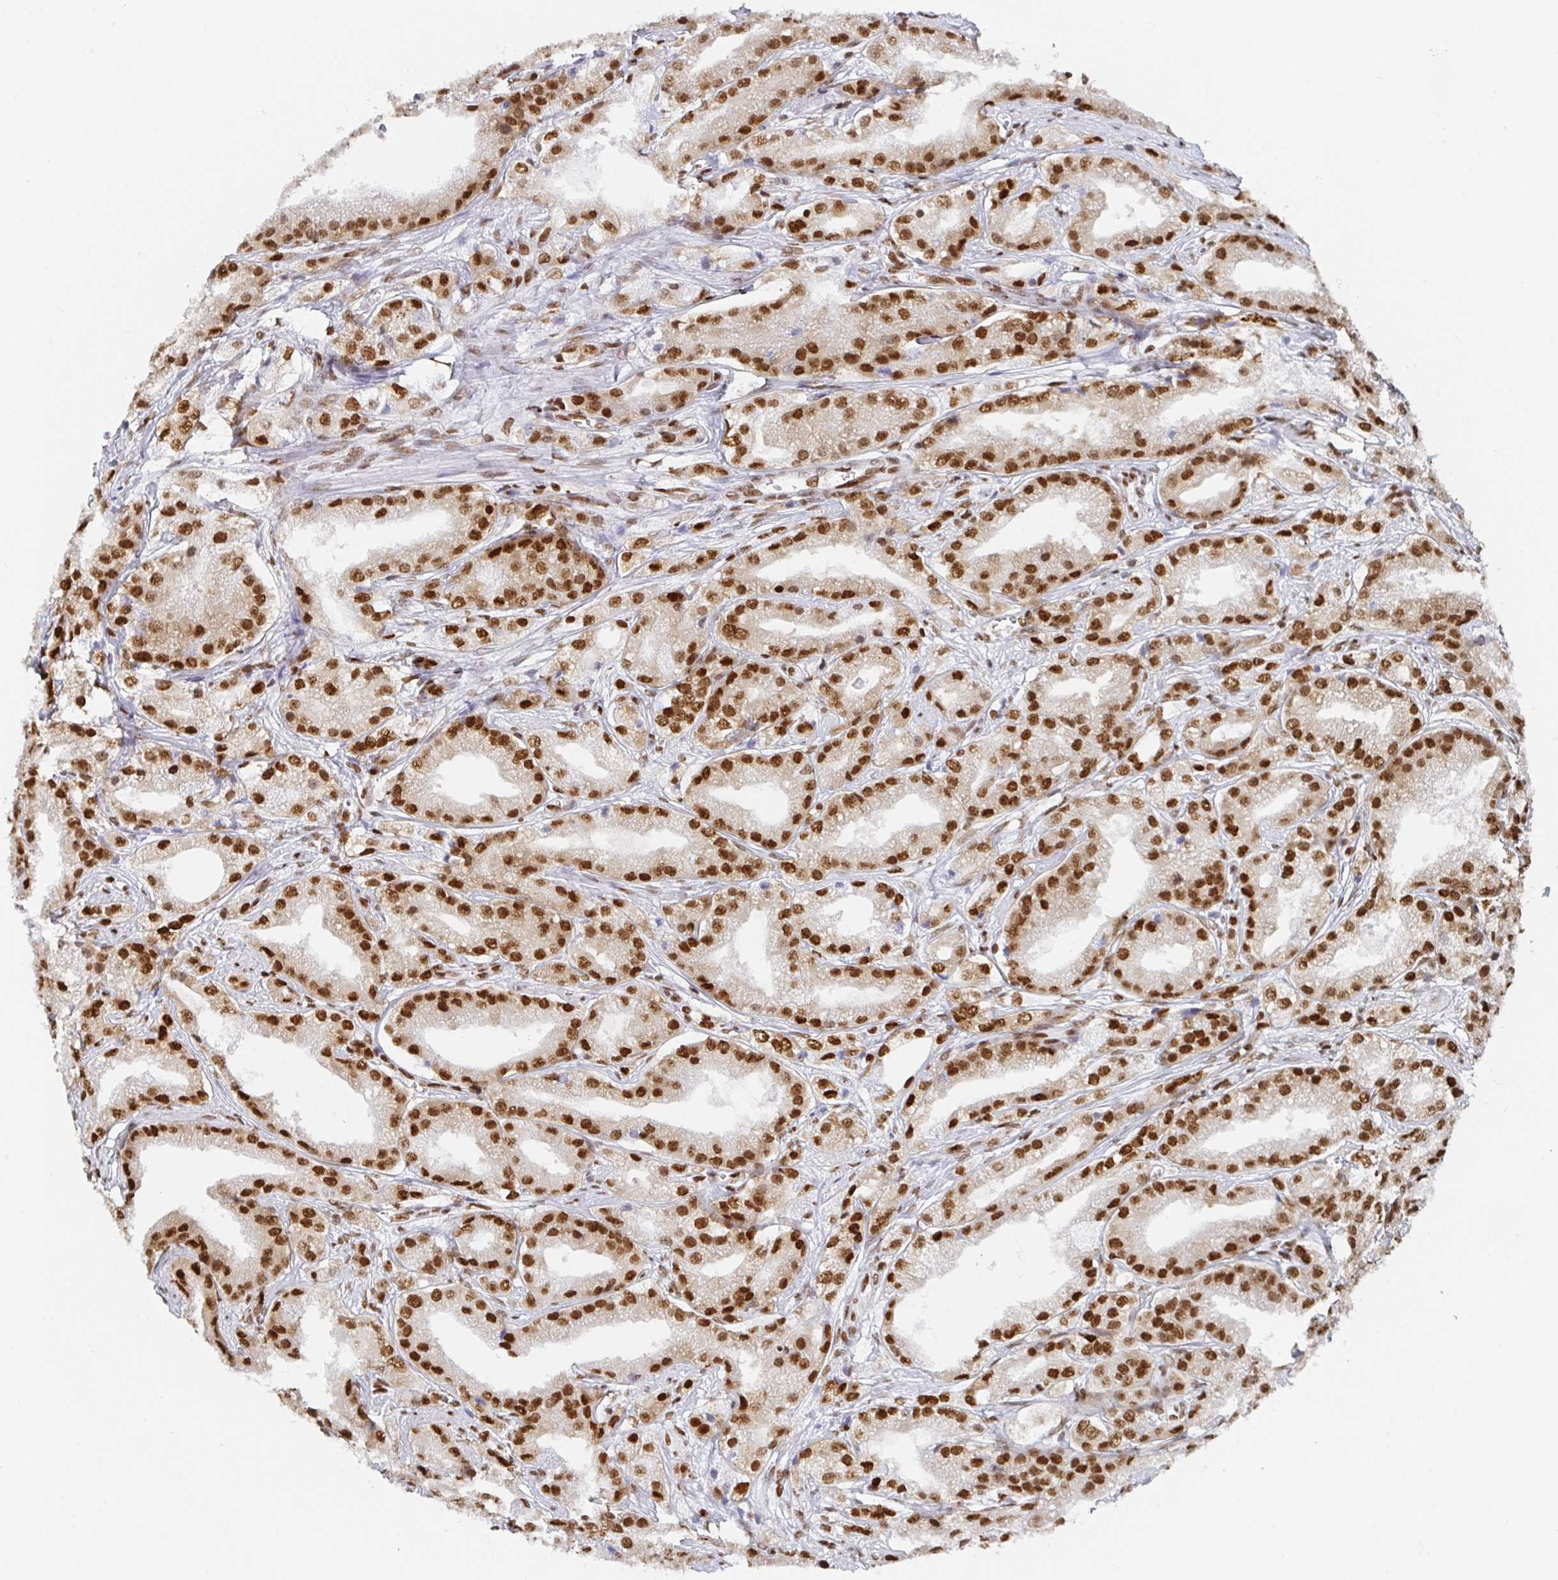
{"staining": {"intensity": "strong", "quantity": ">75%", "location": "nuclear"}, "tissue": "prostate cancer", "cell_type": "Tumor cells", "image_type": "cancer", "snomed": [{"axis": "morphology", "description": "Adenocarcinoma, High grade"}, {"axis": "topography", "description": "Prostate"}], "caption": "Strong nuclear staining is present in about >75% of tumor cells in prostate high-grade adenocarcinoma.", "gene": "EWSR1", "patient": {"sex": "male", "age": 61}}